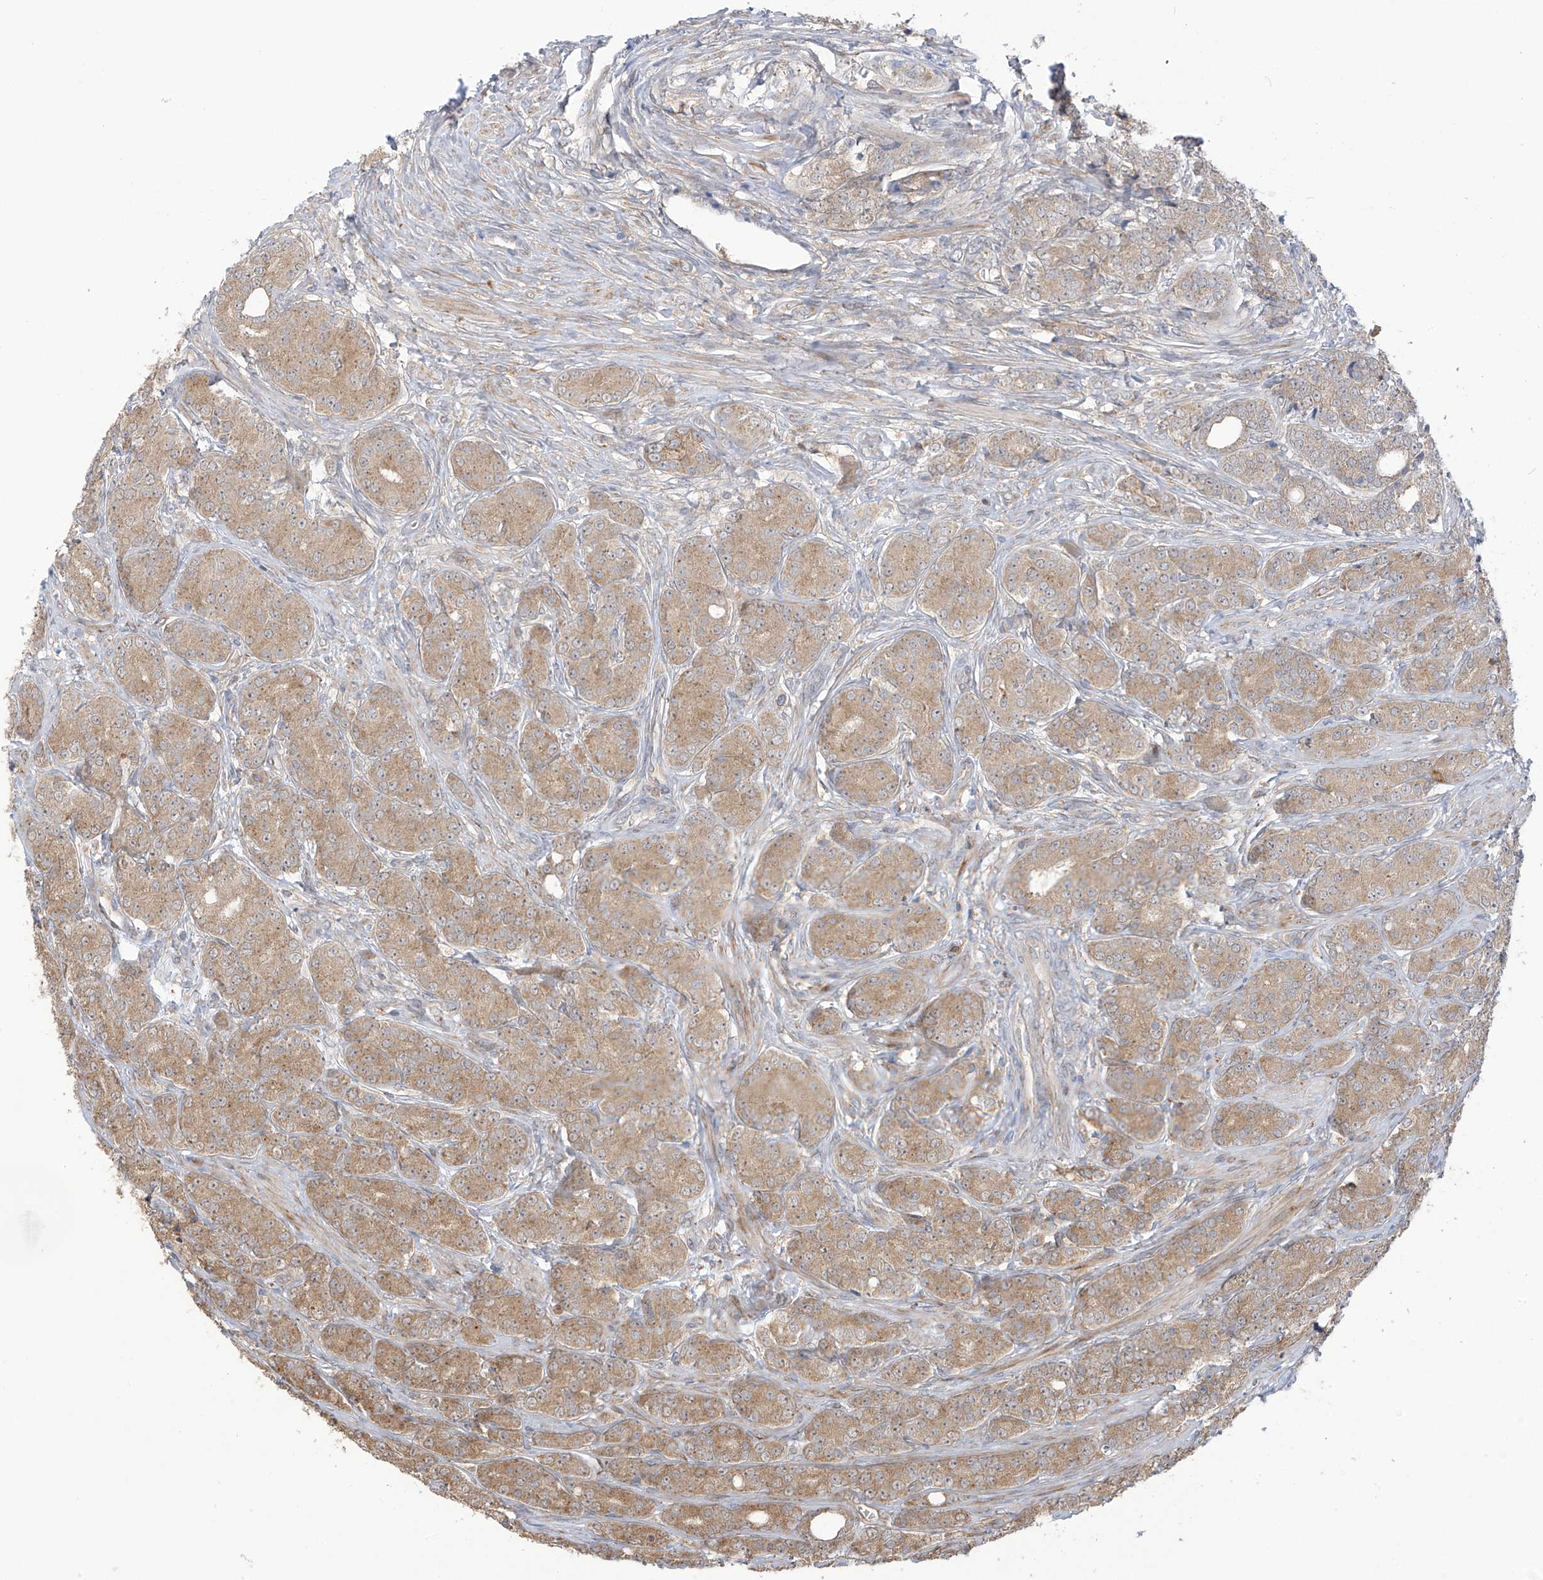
{"staining": {"intensity": "moderate", "quantity": "25%-75%", "location": "cytoplasmic/membranous"}, "tissue": "prostate cancer", "cell_type": "Tumor cells", "image_type": "cancer", "snomed": [{"axis": "morphology", "description": "Adenocarcinoma, High grade"}, {"axis": "topography", "description": "Prostate"}], "caption": "IHC (DAB) staining of prostate cancer demonstrates moderate cytoplasmic/membranous protein positivity in about 25%-75% of tumor cells.", "gene": "KIAA1522", "patient": {"sex": "male", "age": 62}}